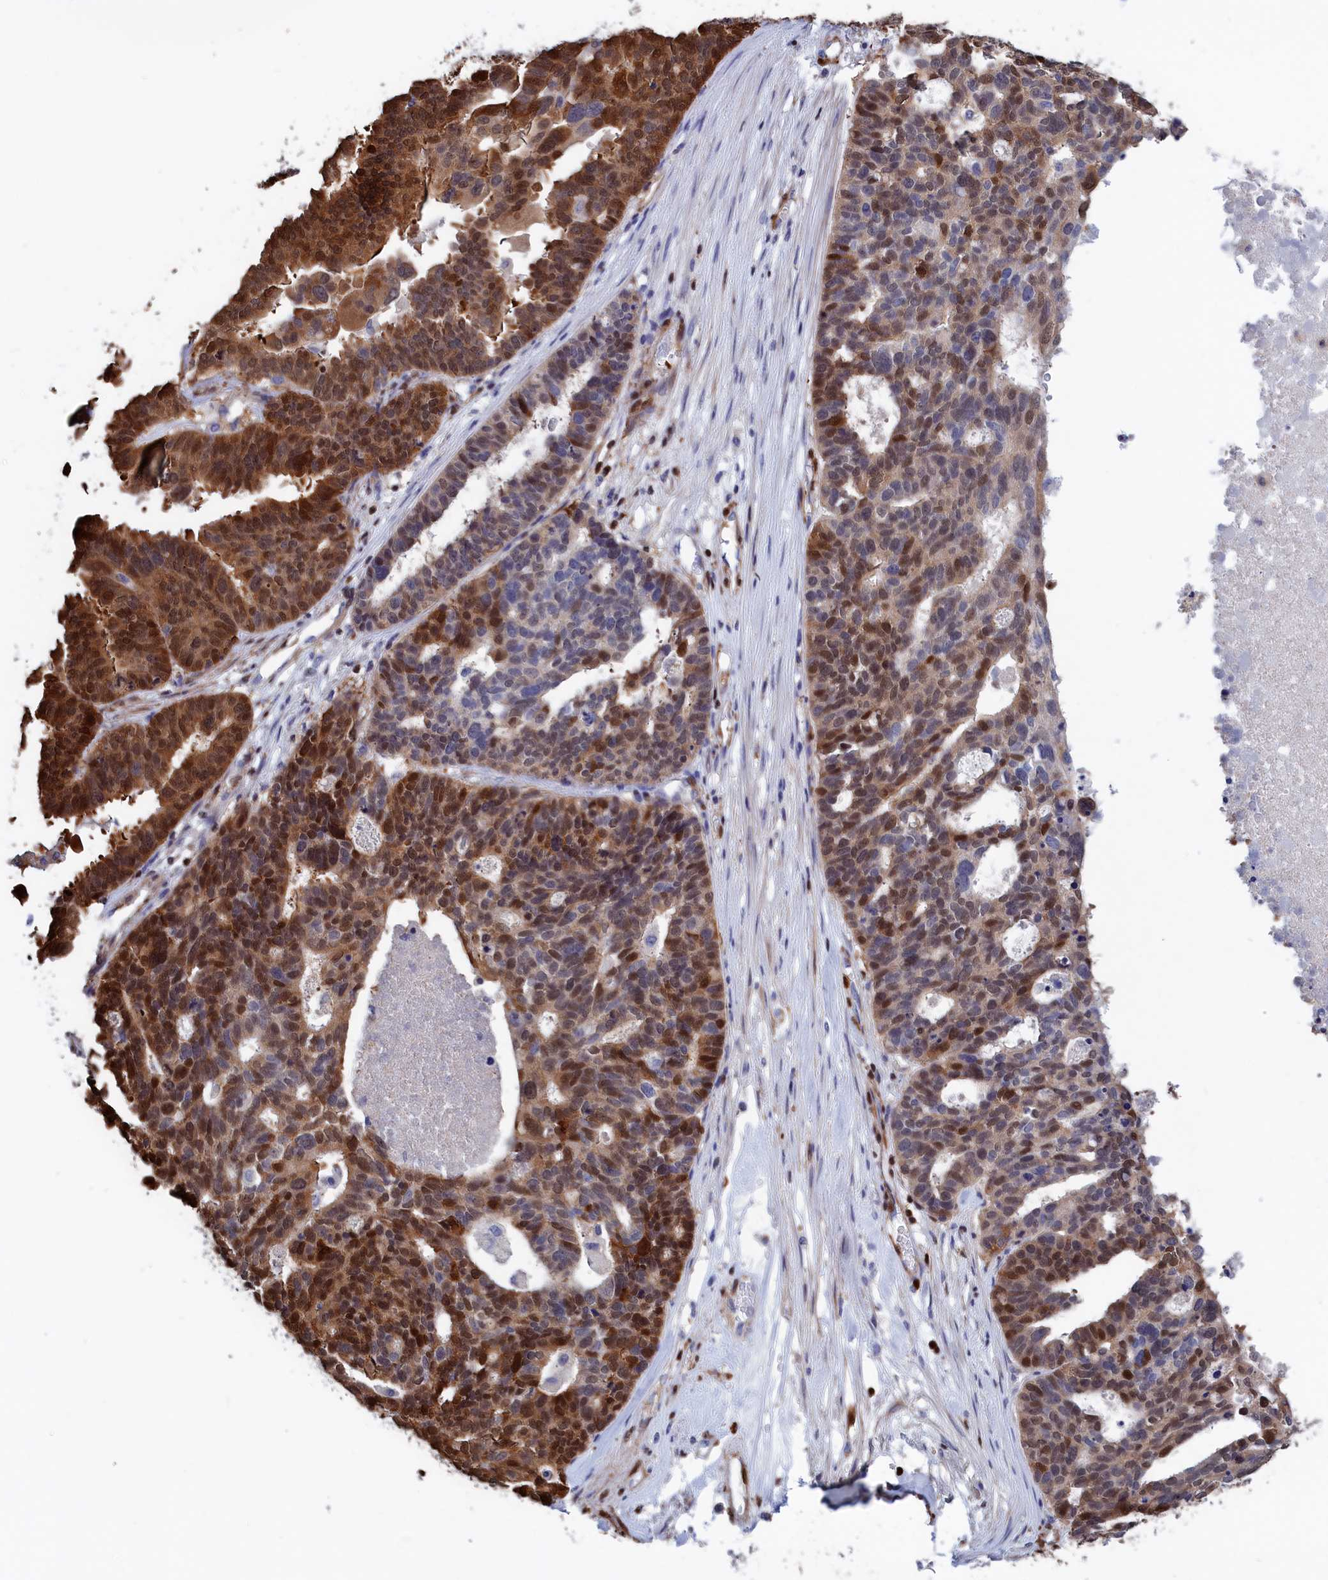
{"staining": {"intensity": "strong", "quantity": "25%-75%", "location": "cytoplasmic/membranous,nuclear"}, "tissue": "ovarian cancer", "cell_type": "Tumor cells", "image_type": "cancer", "snomed": [{"axis": "morphology", "description": "Cystadenocarcinoma, serous, NOS"}, {"axis": "topography", "description": "Ovary"}], "caption": "Immunohistochemical staining of human ovarian cancer demonstrates high levels of strong cytoplasmic/membranous and nuclear protein positivity in approximately 25%-75% of tumor cells.", "gene": "CRIP1", "patient": {"sex": "female", "age": 59}}